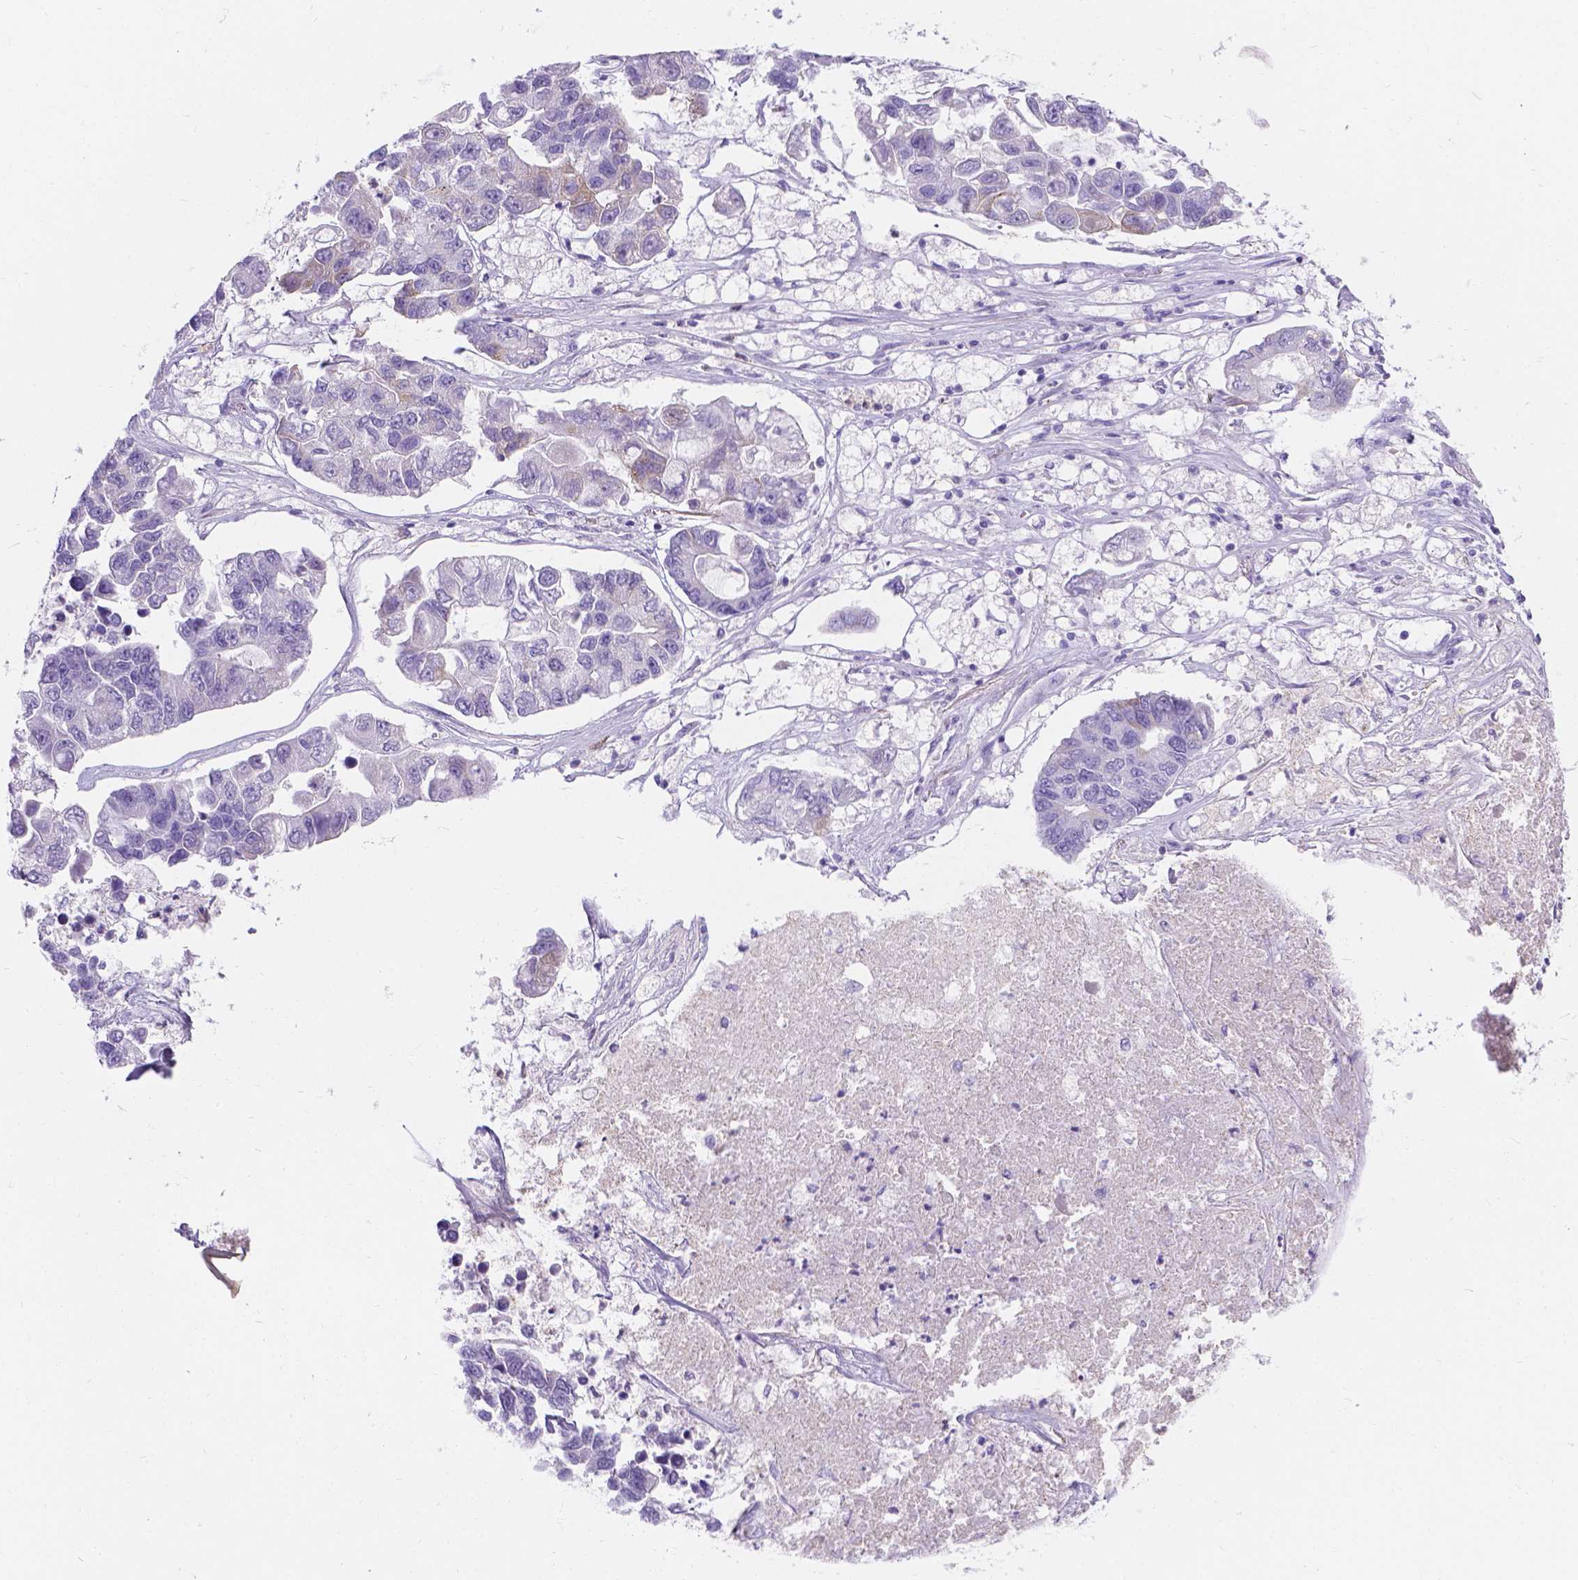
{"staining": {"intensity": "weak", "quantity": "<25%", "location": "cytoplasmic/membranous"}, "tissue": "lung cancer", "cell_type": "Tumor cells", "image_type": "cancer", "snomed": [{"axis": "morphology", "description": "Adenocarcinoma, NOS"}, {"axis": "topography", "description": "Bronchus"}, {"axis": "topography", "description": "Lung"}], "caption": "This image is of lung adenocarcinoma stained with immunohistochemistry to label a protein in brown with the nuclei are counter-stained blue. There is no positivity in tumor cells.", "gene": "GNRHR", "patient": {"sex": "female", "age": 51}}